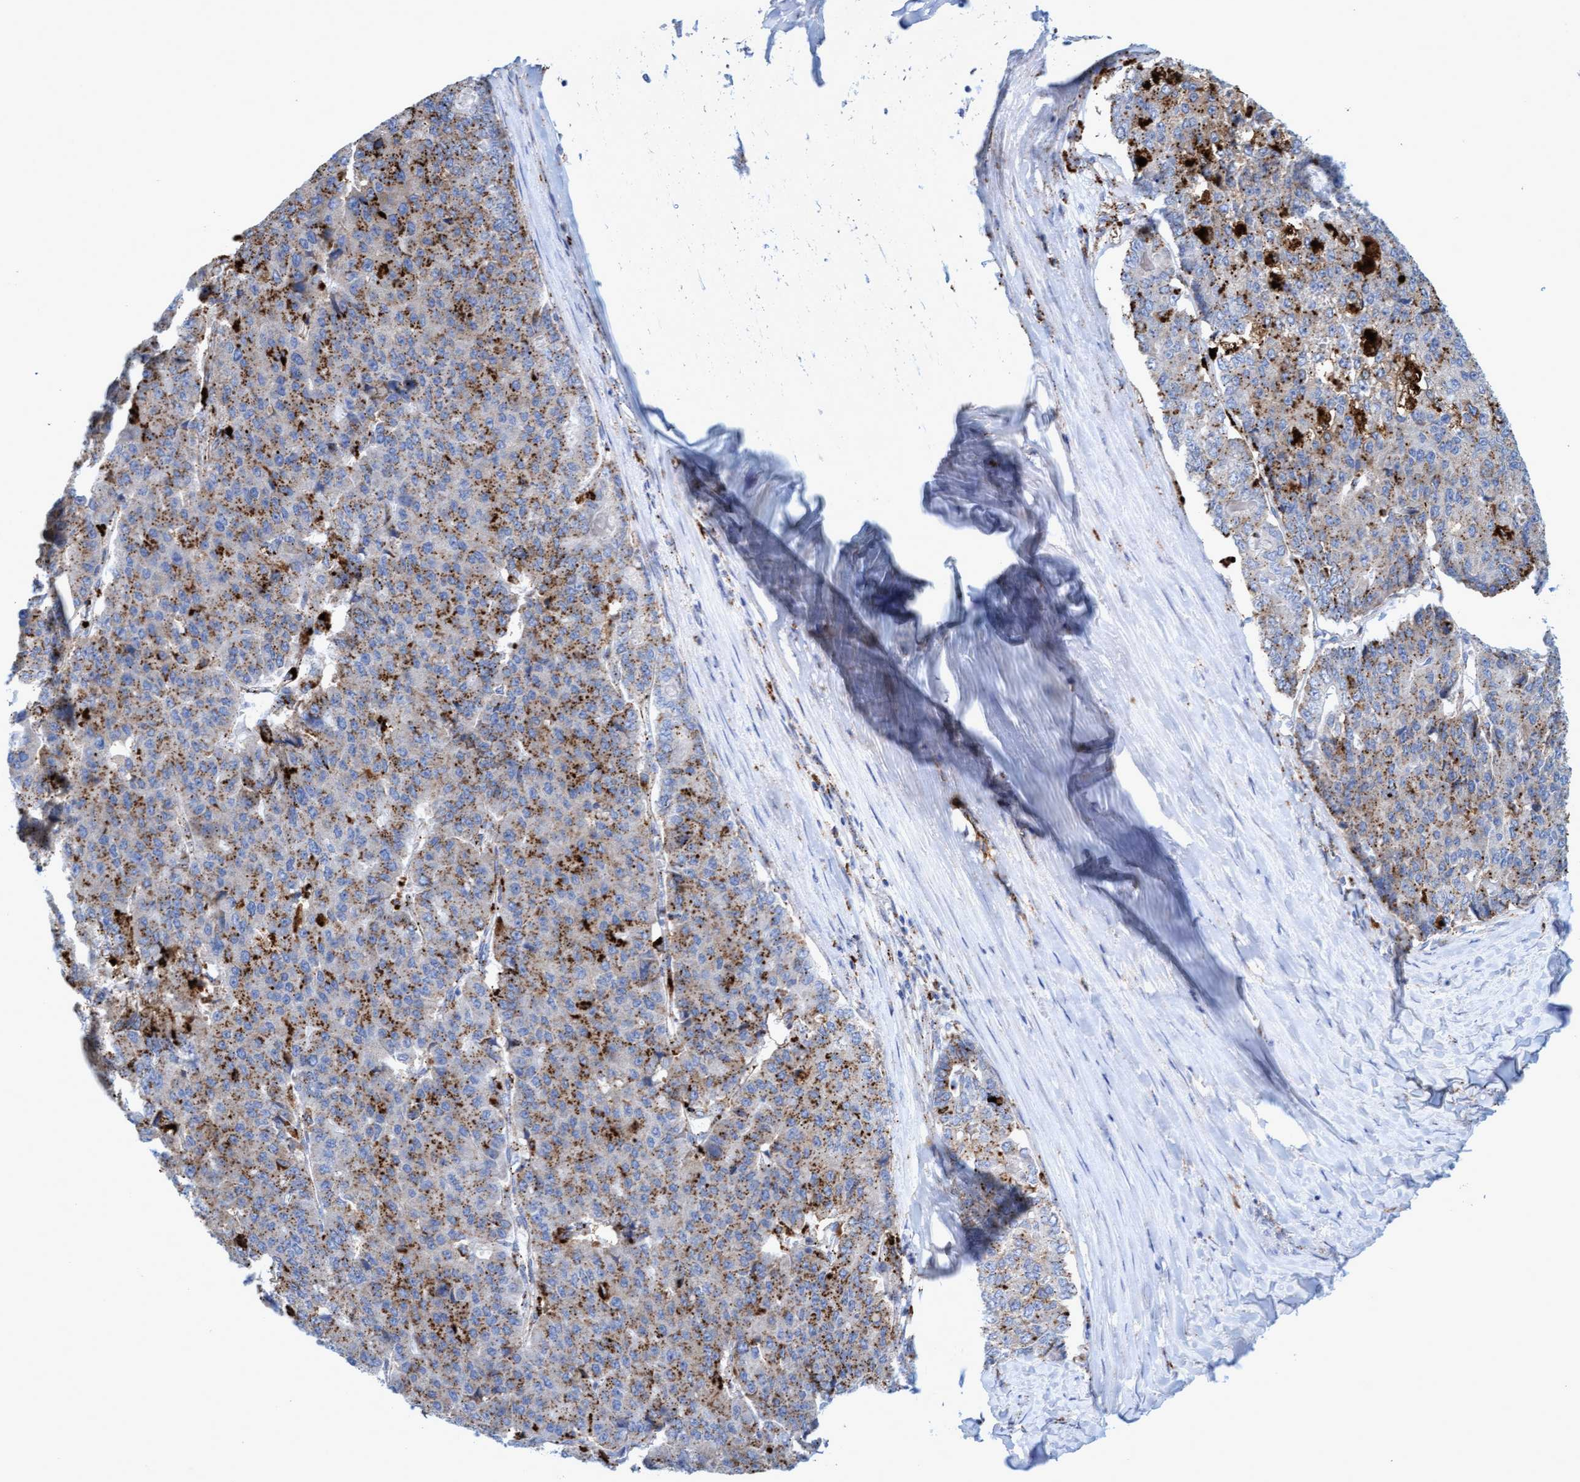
{"staining": {"intensity": "moderate", "quantity": ">75%", "location": "cytoplasmic/membranous"}, "tissue": "pancreatic cancer", "cell_type": "Tumor cells", "image_type": "cancer", "snomed": [{"axis": "morphology", "description": "Adenocarcinoma, NOS"}, {"axis": "topography", "description": "Pancreas"}], "caption": "Adenocarcinoma (pancreatic) stained with a protein marker demonstrates moderate staining in tumor cells.", "gene": "SGSH", "patient": {"sex": "male", "age": 50}}